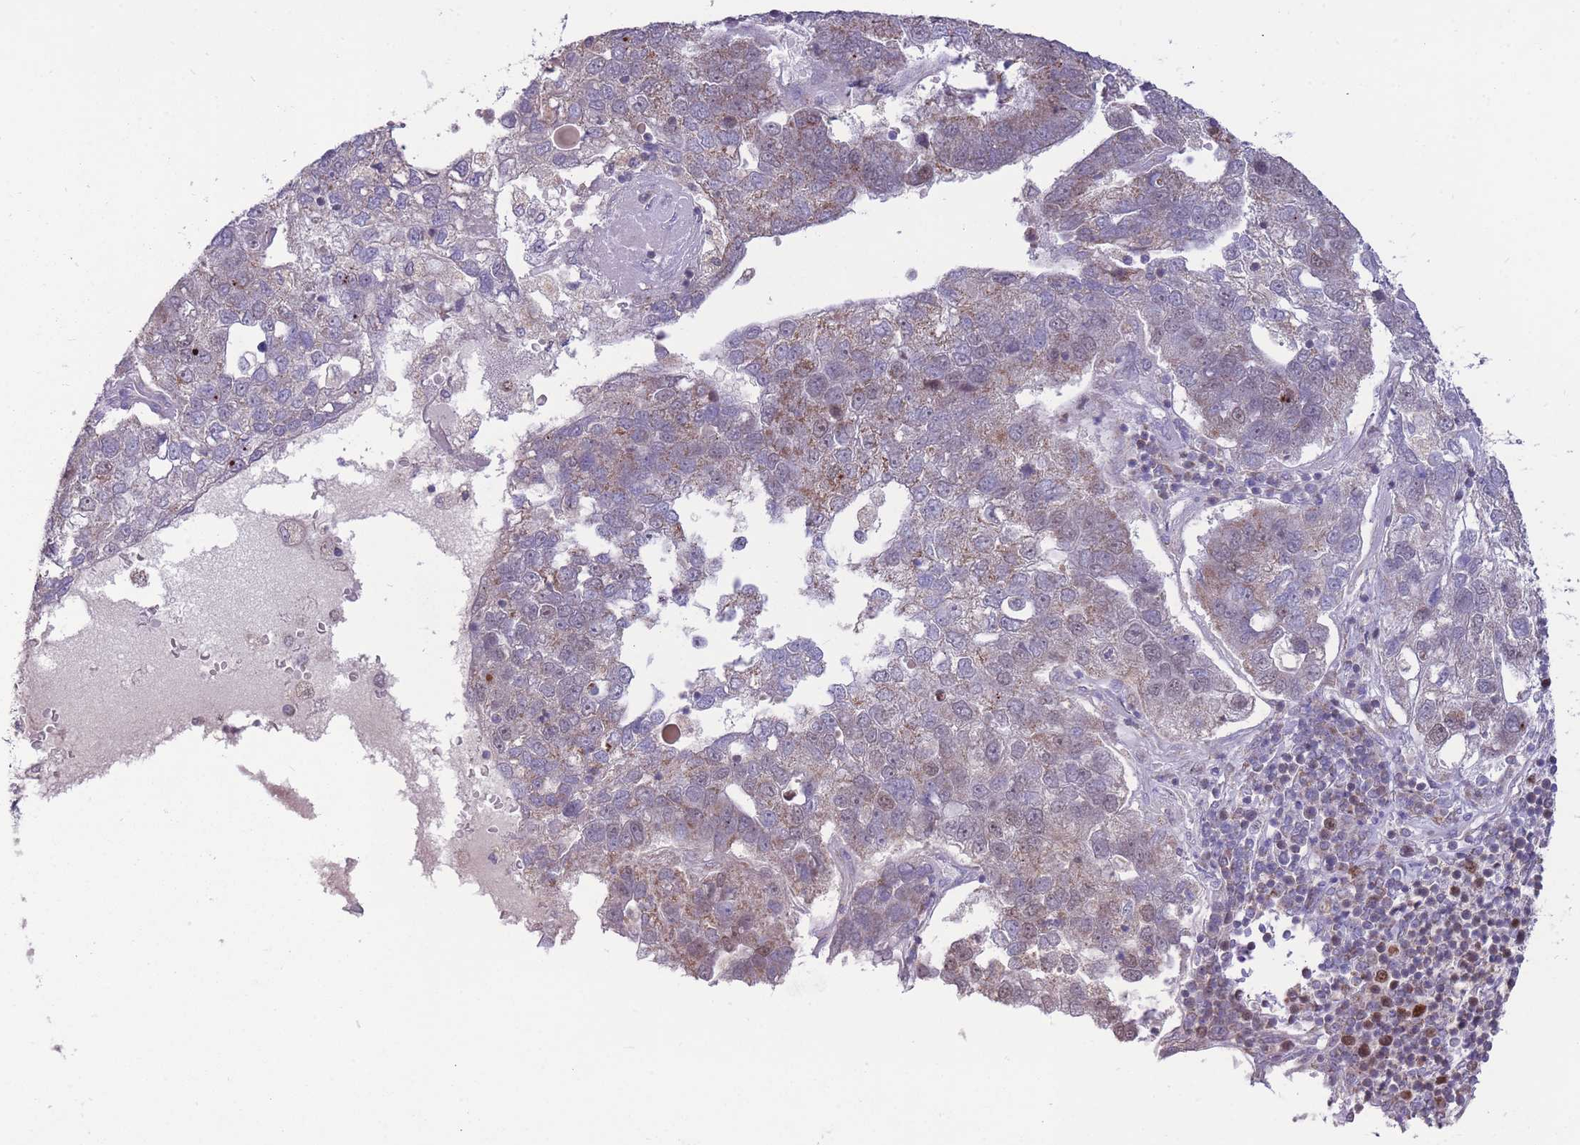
{"staining": {"intensity": "weak", "quantity": "25%-75%", "location": "cytoplasmic/membranous"}, "tissue": "pancreatic cancer", "cell_type": "Tumor cells", "image_type": "cancer", "snomed": [{"axis": "morphology", "description": "Adenocarcinoma, NOS"}, {"axis": "topography", "description": "Pancreas"}], "caption": "IHC micrograph of adenocarcinoma (pancreatic) stained for a protein (brown), which exhibits low levels of weak cytoplasmic/membranous positivity in approximately 25%-75% of tumor cells.", "gene": "MCIDAS", "patient": {"sex": "female", "age": 61}}